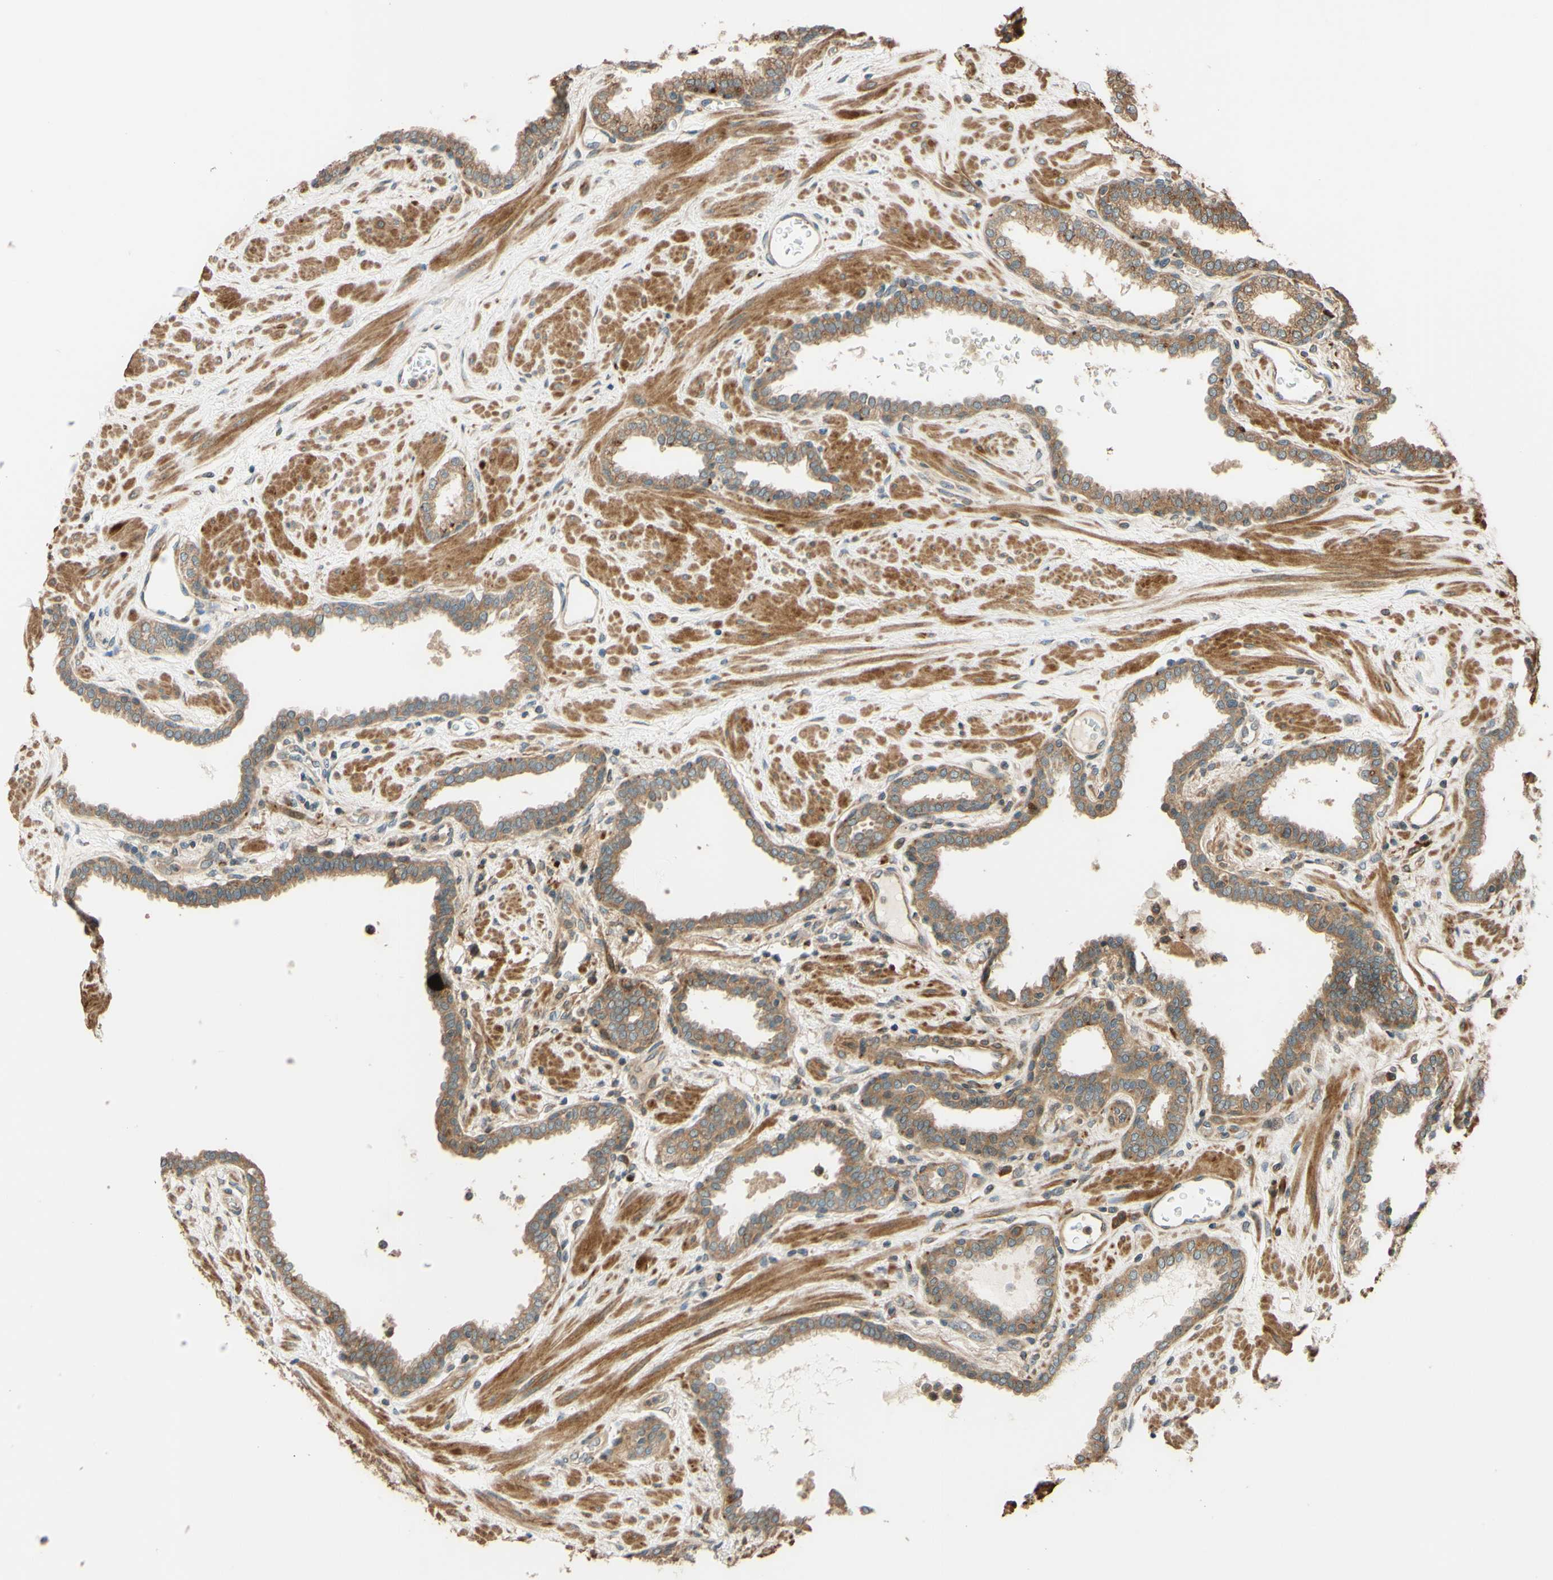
{"staining": {"intensity": "weak", "quantity": ">75%", "location": "cytoplasmic/membranous"}, "tissue": "prostate", "cell_type": "Glandular cells", "image_type": "normal", "snomed": [{"axis": "morphology", "description": "Normal tissue, NOS"}, {"axis": "topography", "description": "Prostate"}], "caption": "Brown immunohistochemical staining in benign prostate exhibits weak cytoplasmic/membranous staining in about >75% of glandular cells. (IHC, brightfield microscopy, high magnification).", "gene": "RNF19A", "patient": {"sex": "male", "age": 51}}